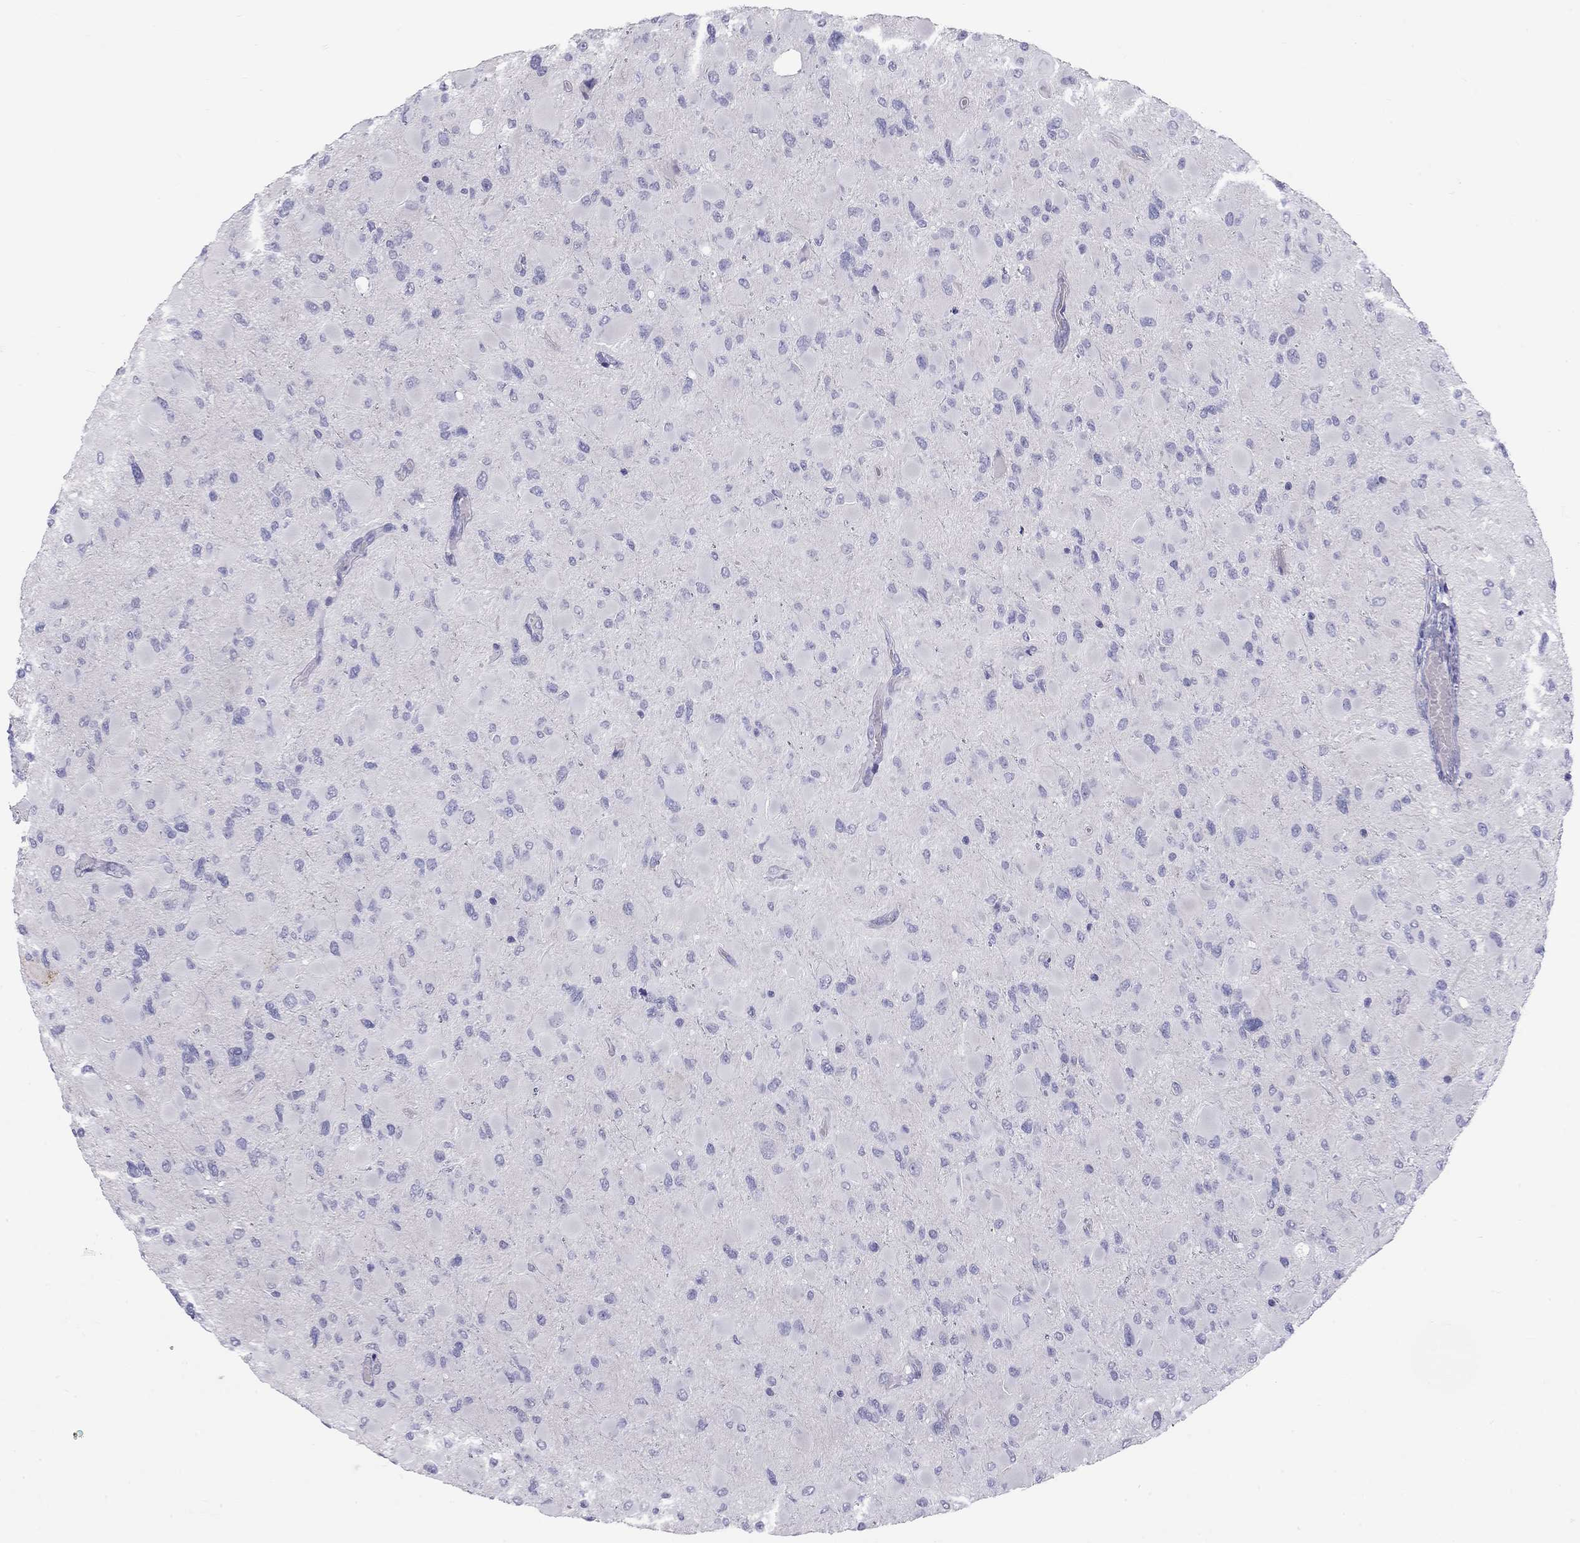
{"staining": {"intensity": "negative", "quantity": "none", "location": "none"}, "tissue": "glioma", "cell_type": "Tumor cells", "image_type": "cancer", "snomed": [{"axis": "morphology", "description": "Glioma, malignant, High grade"}, {"axis": "topography", "description": "Cerebral cortex"}], "caption": "Photomicrograph shows no protein expression in tumor cells of glioma tissue.", "gene": "TDRD6", "patient": {"sex": "female", "age": 36}}